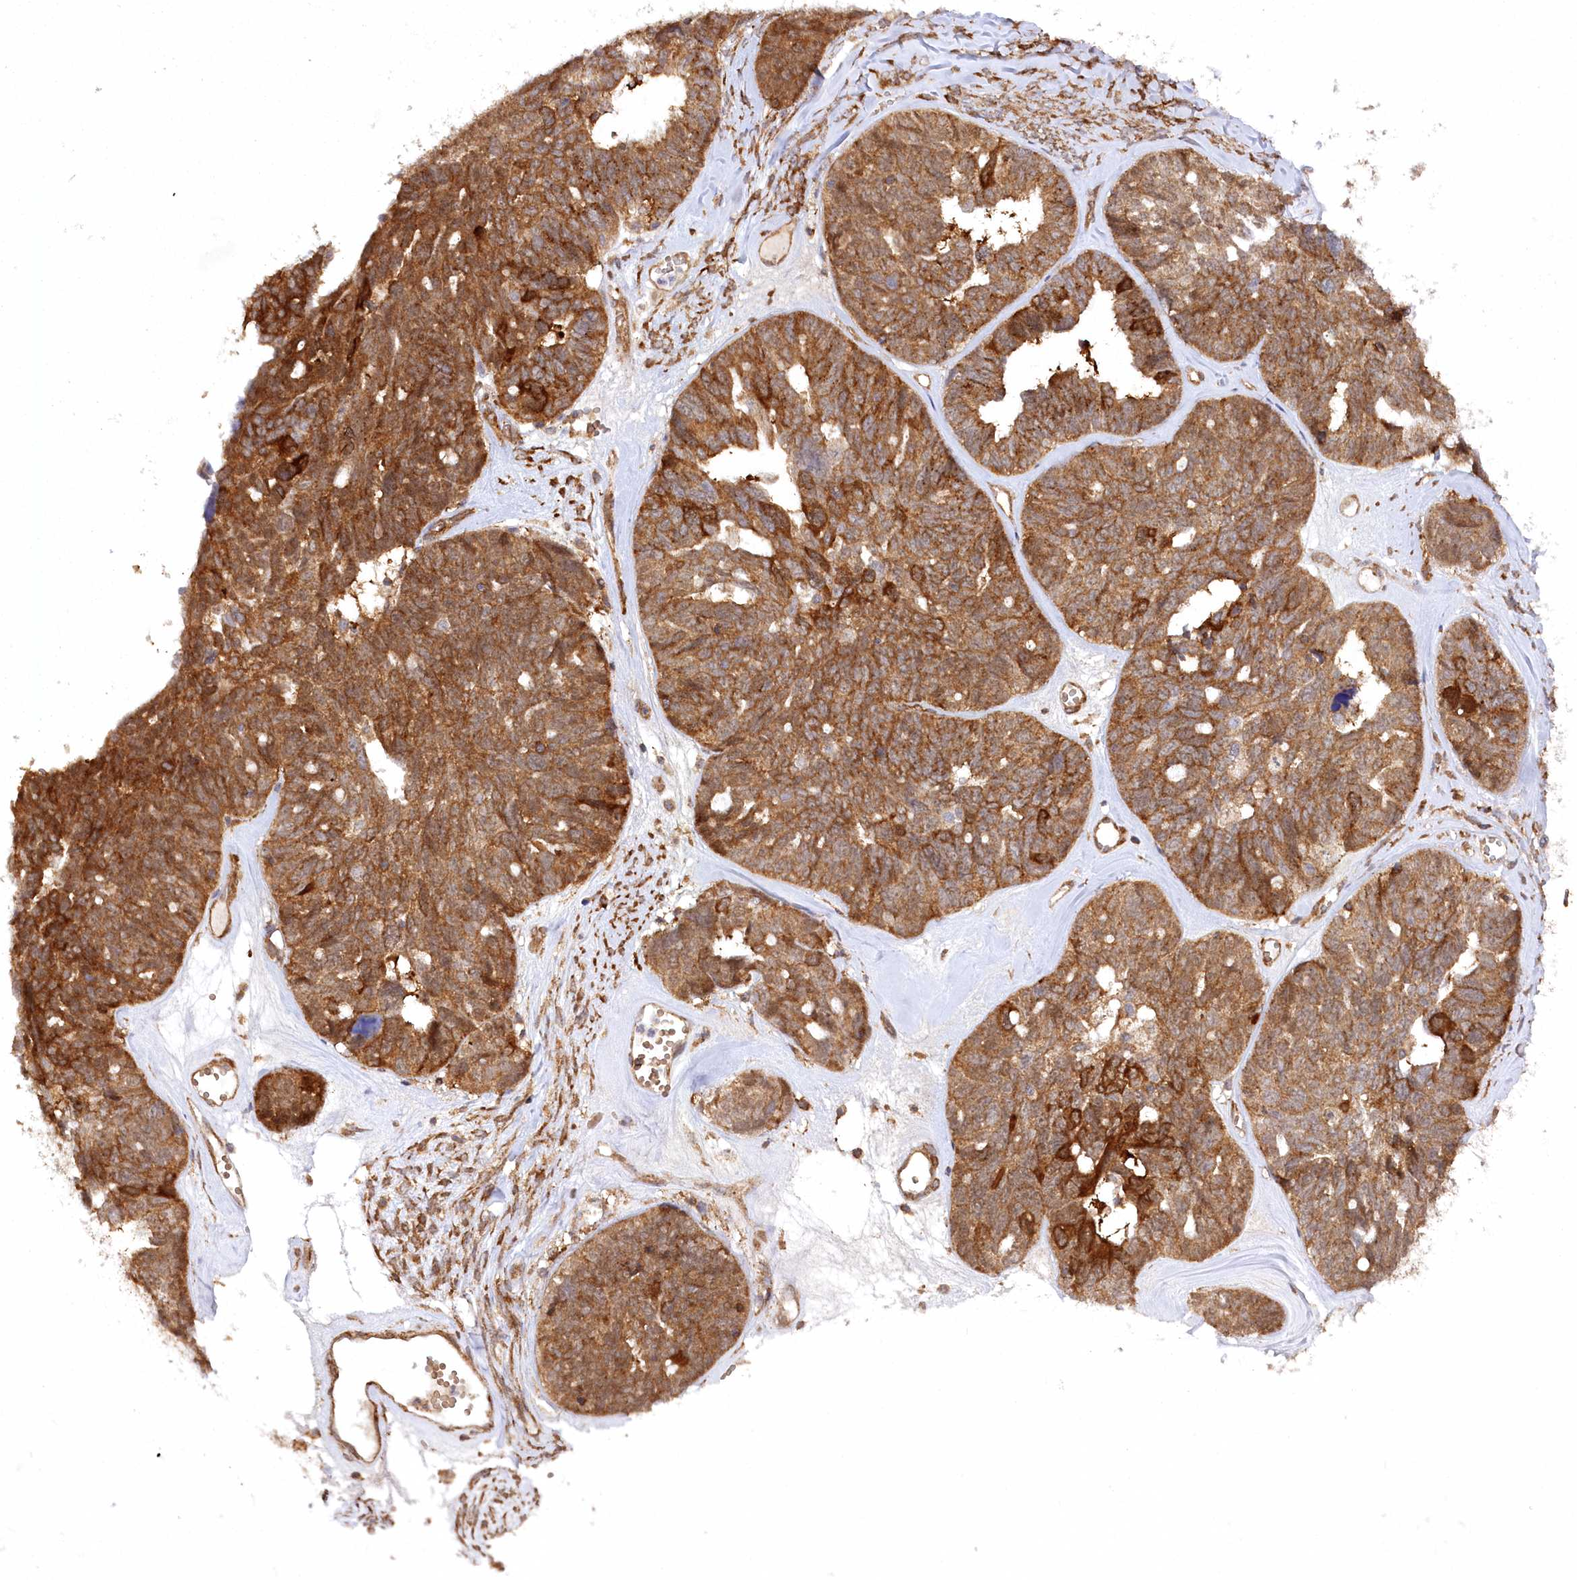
{"staining": {"intensity": "moderate", "quantity": ">75%", "location": "cytoplasmic/membranous"}, "tissue": "ovarian cancer", "cell_type": "Tumor cells", "image_type": "cancer", "snomed": [{"axis": "morphology", "description": "Cystadenocarcinoma, serous, NOS"}, {"axis": "topography", "description": "Ovary"}], "caption": "A histopathology image of human serous cystadenocarcinoma (ovarian) stained for a protein exhibits moderate cytoplasmic/membranous brown staining in tumor cells.", "gene": "CCDC91", "patient": {"sex": "female", "age": 79}}